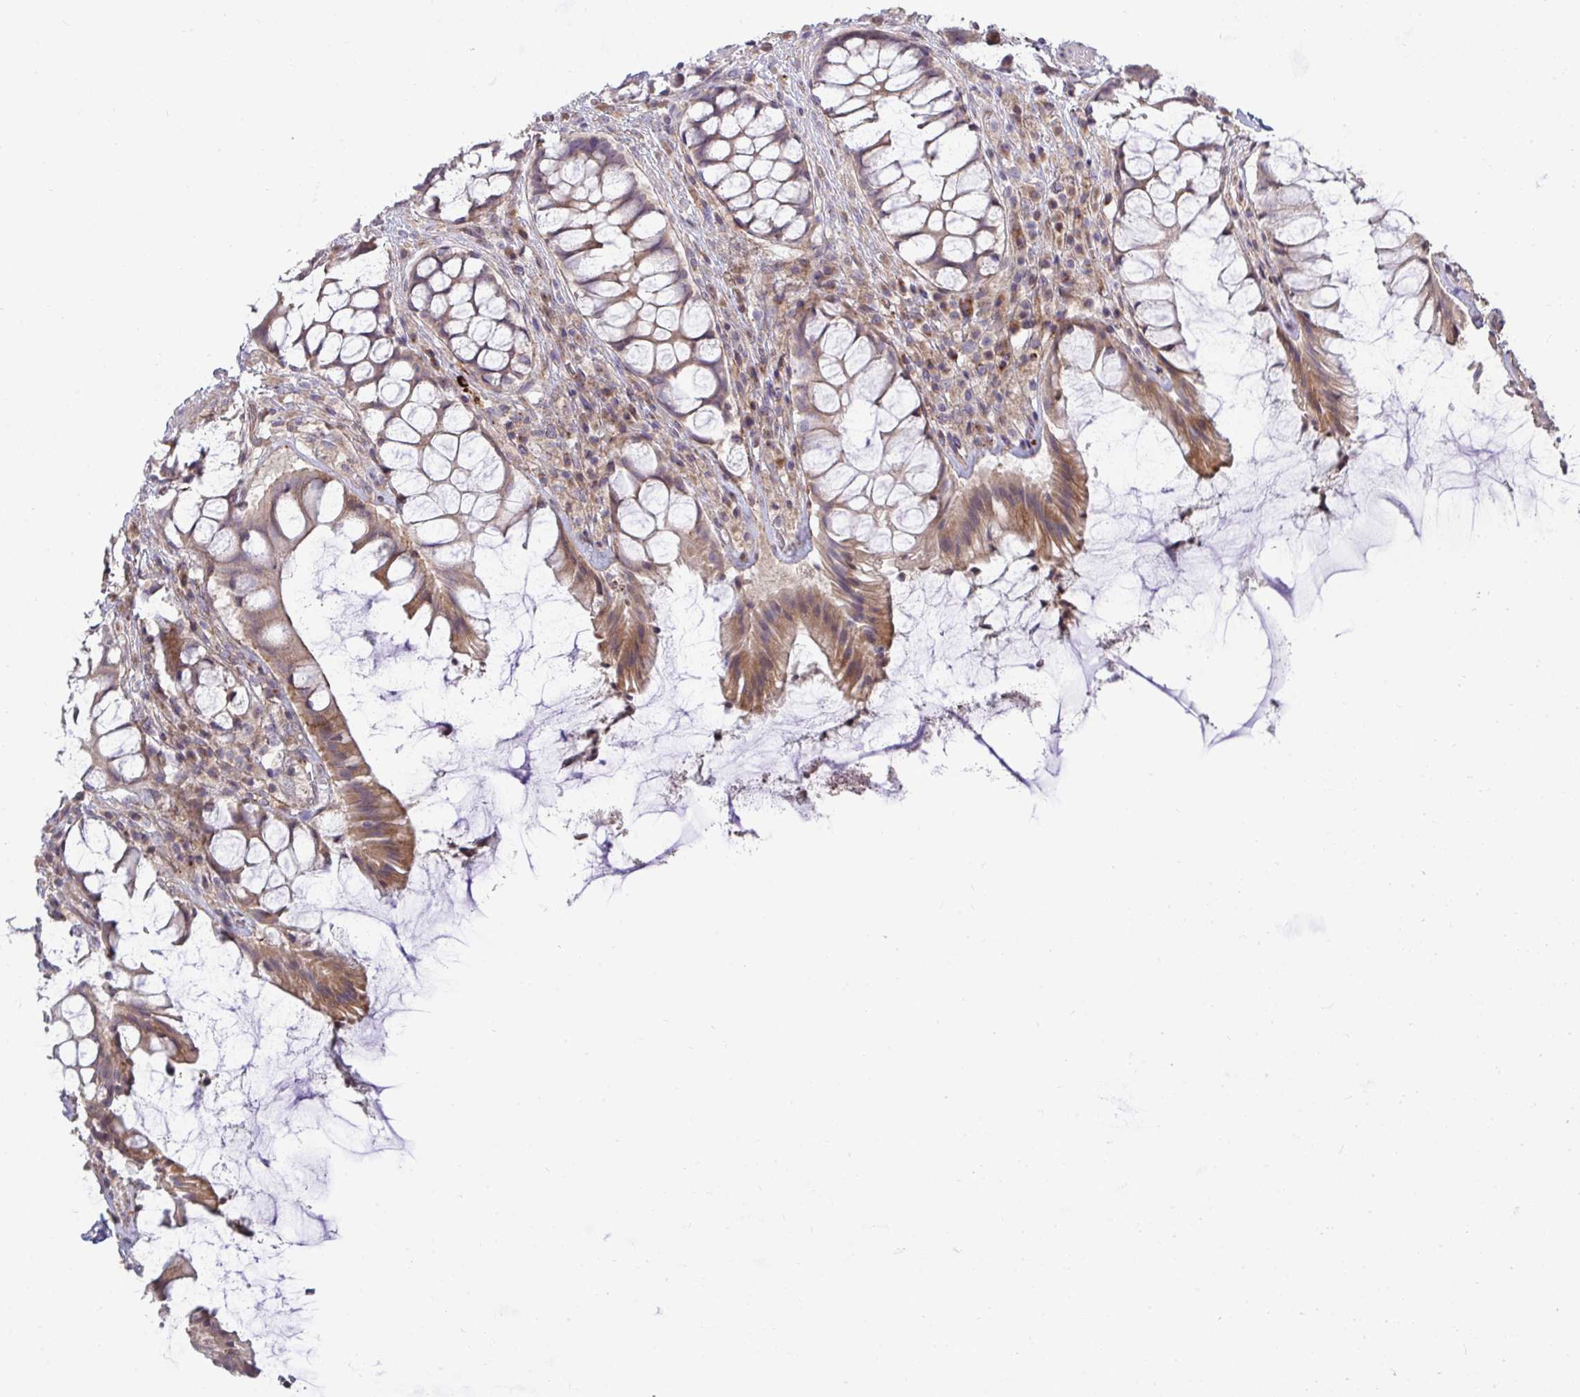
{"staining": {"intensity": "moderate", "quantity": ">75%", "location": "cytoplasmic/membranous"}, "tissue": "rectum", "cell_type": "Glandular cells", "image_type": "normal", "snomed": [{"axis": "morphology", "description": "Normal tissue, NOS"}, {"axis": "topography", "description": "Rectum"}], "caption": "Approximately >75% of glandular cells in unremarkable rectum reveal moderate cytoplasmic/membranous protein positivity as visualized by brown immunohistochemical staining.", "gene": "SH2D1B", "patient": {"sex": "female", "age": 58}}